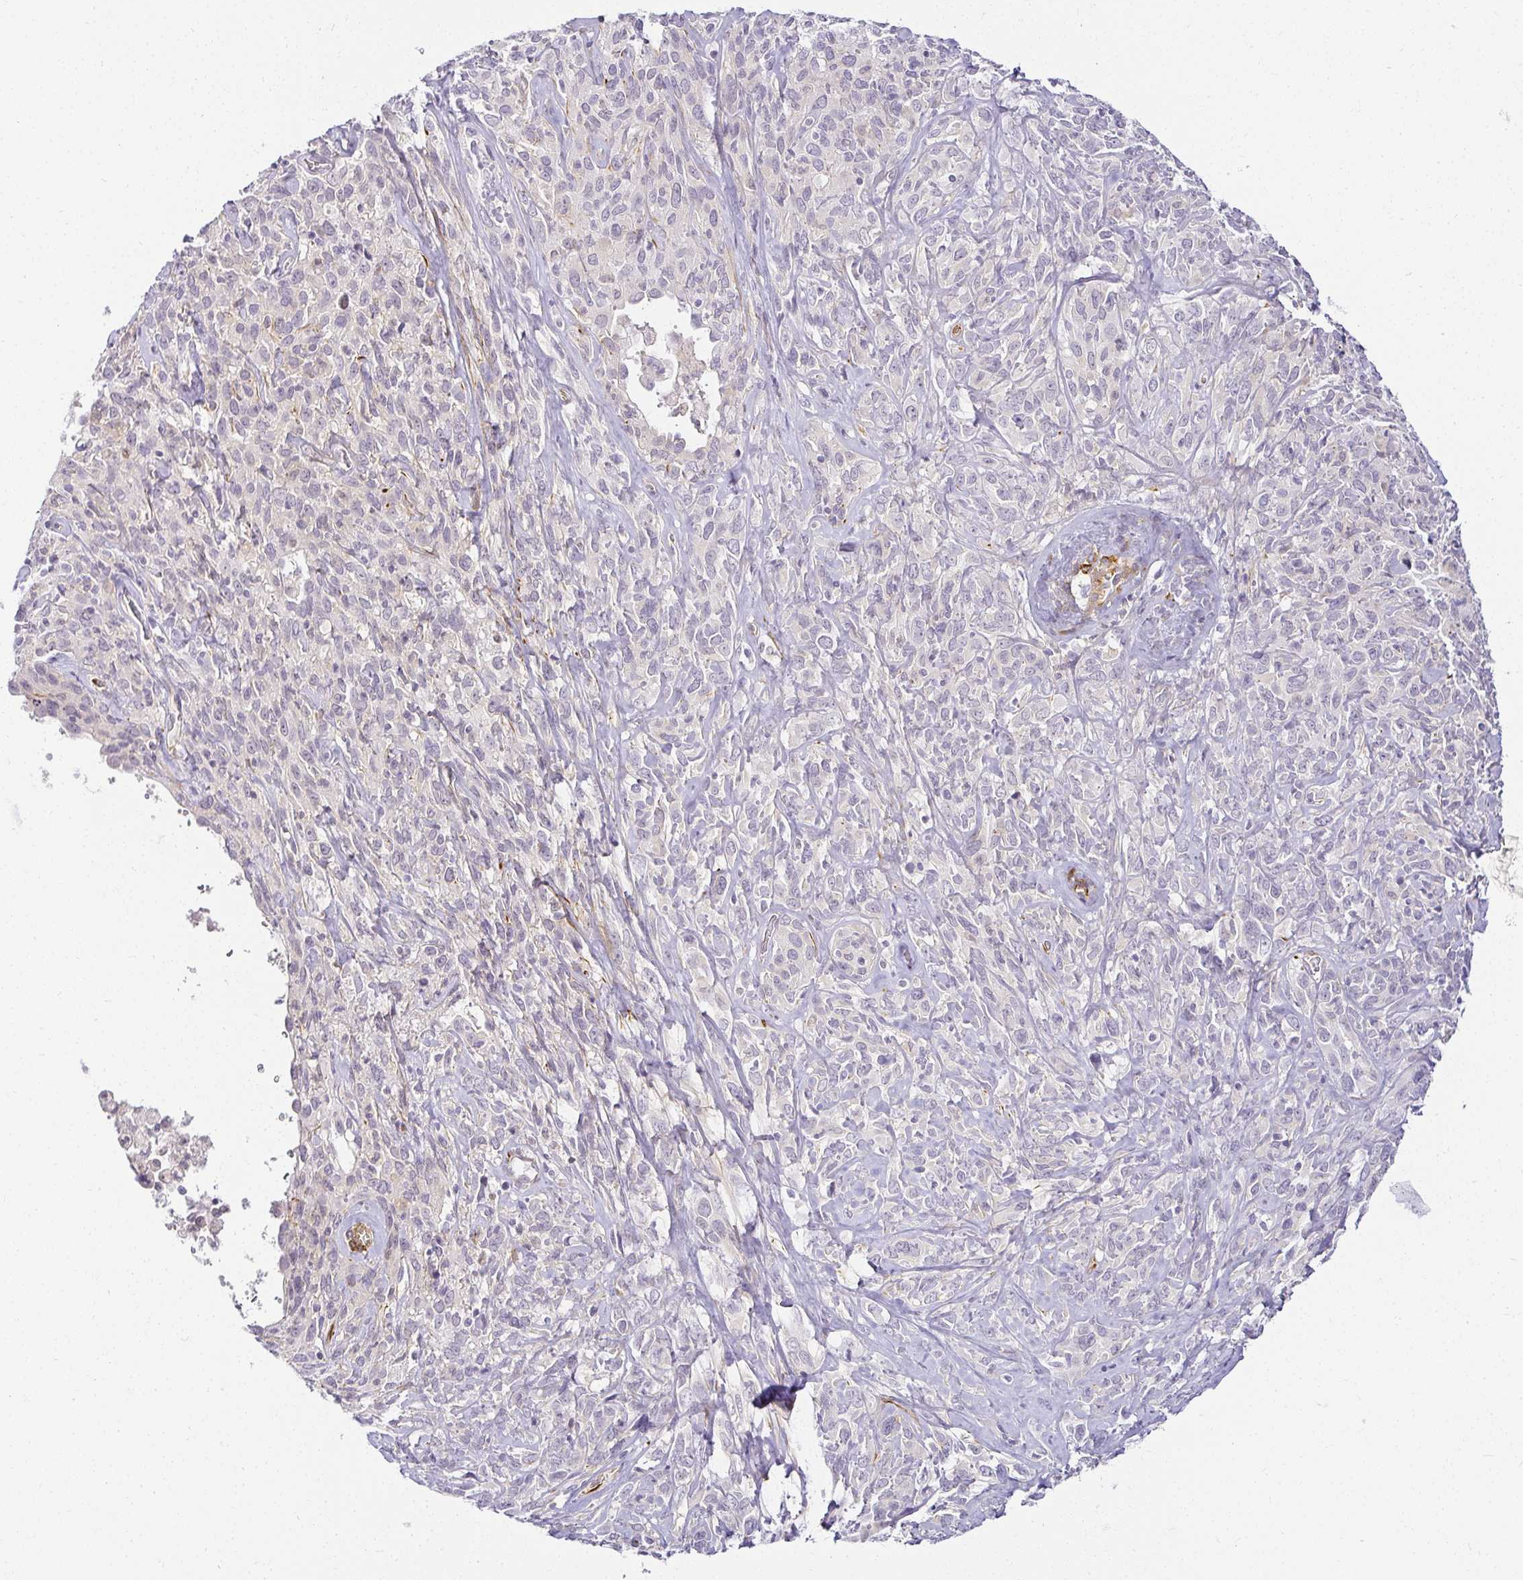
{"staining": {"intensity": "negative", "quantity": "none", "location": "none"}, "tissue": "cervical cancer", "cell_type": "Tumor cells", "image_type": "cancer", "snomed": [{"axis": "morphology", "description": "Normal tissue, NOS"}, {"axis": "morphology", "description": "Squamous cell carcinoma, NOS"}, {"axis": "topography", "description": "Cervix"}], "caption": "The histopathology image displays no staining of tumor cells in cervical cancer.", "gene": "ACAN", "patient": {"sex": "female", "age": 51}}